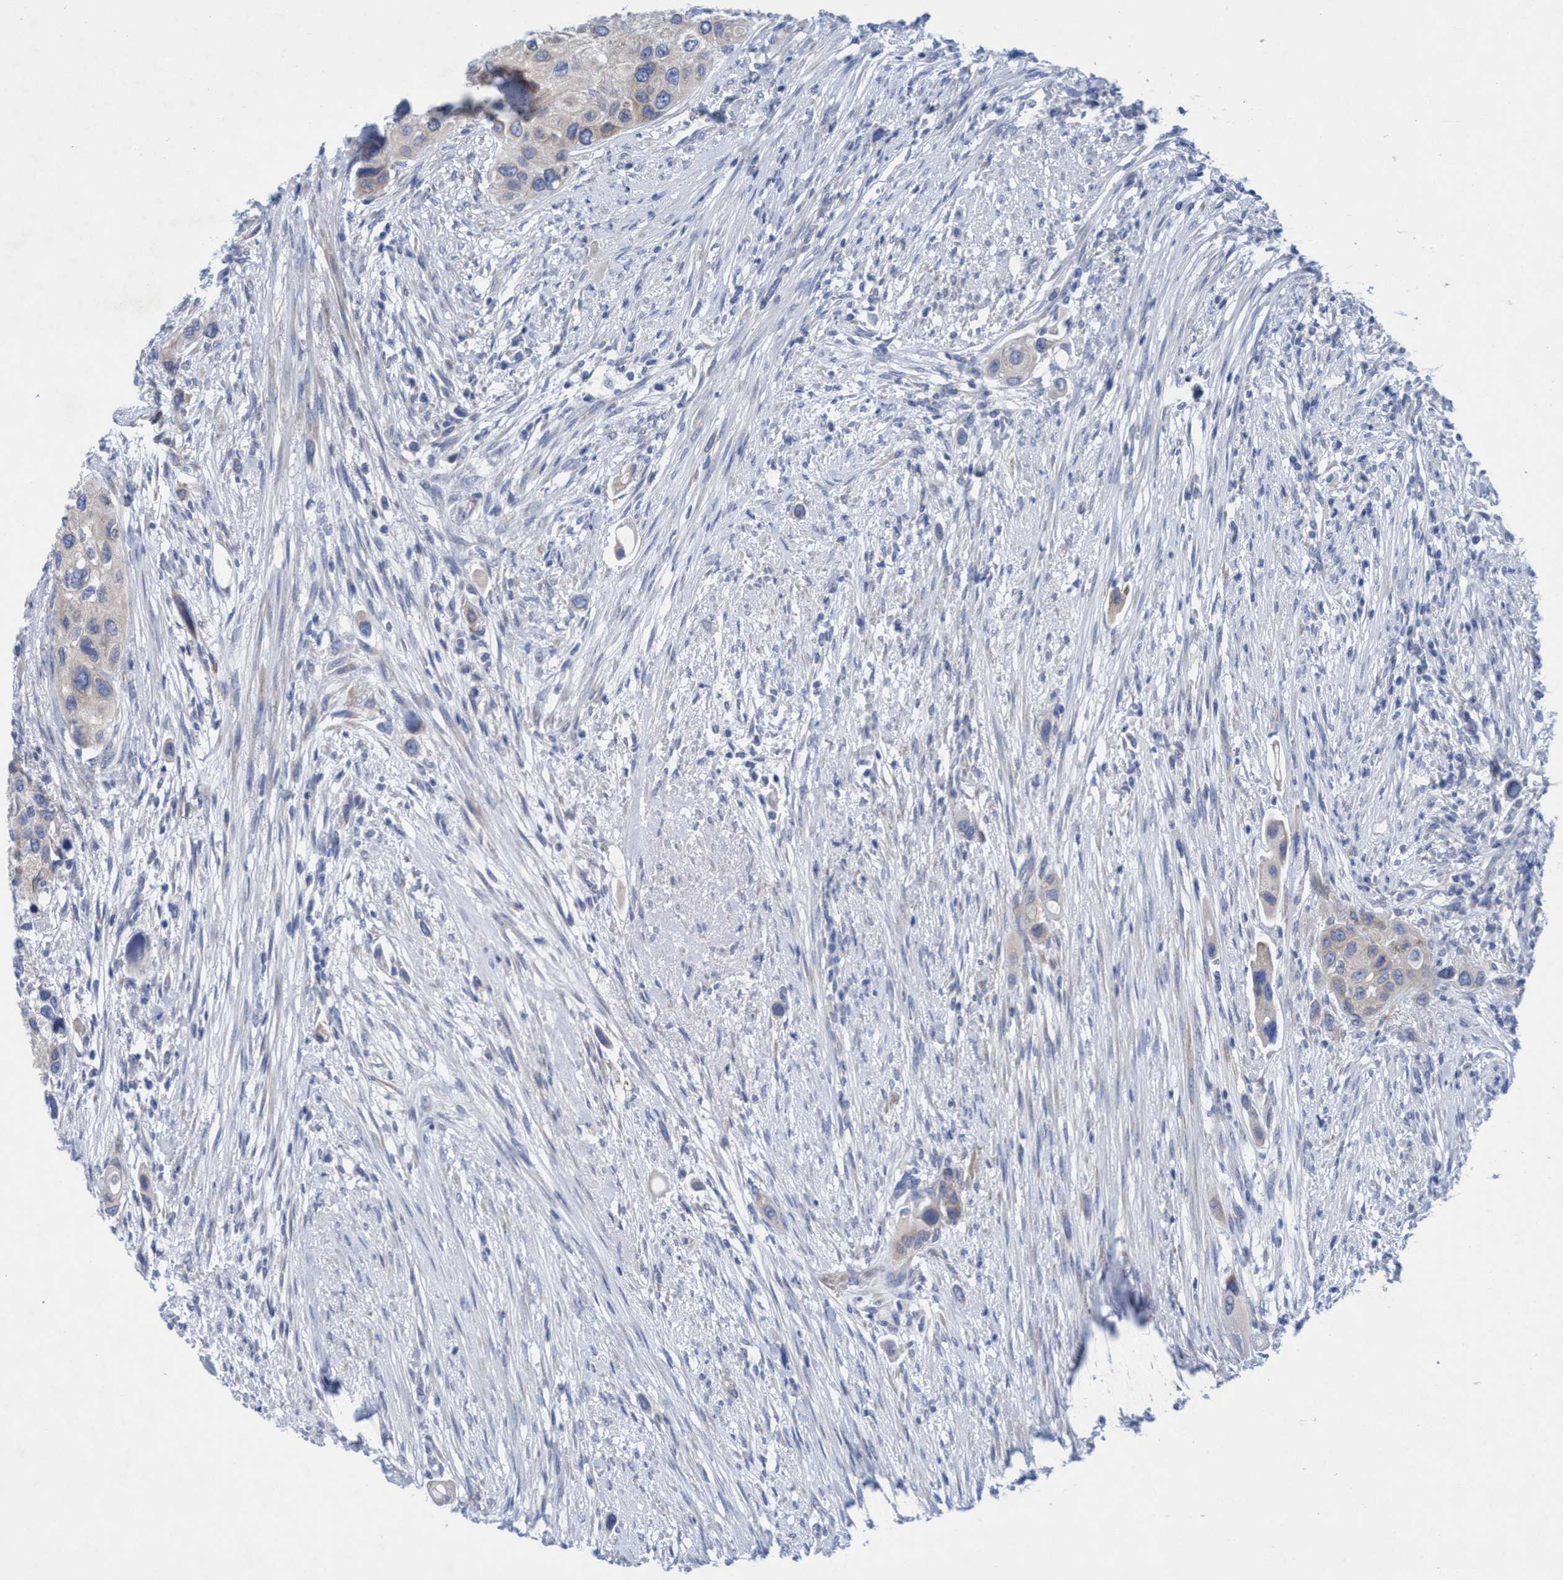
{"staining": {"intensity": "negative", "quantity": "none", "location": "none"}, "tissue": "urothelial cancer", "cell_type": "Tumor cells", "image_type": "cancer", "snomed": [{"axis": "morphology", "description": "Urothelial carcinoma, High grade"}, {"axis": "topography", "description": "Urinary bladder"}], "caption": "Immunohistochemical staining of high-grade urothelial carcinoma demonstrates no significant expression in tumor cells. (DAB IHC visualized using brightfield microscopy, high magnification).", "gene": "RSAD1", "patient": {"sex": "female", "age": 56}}